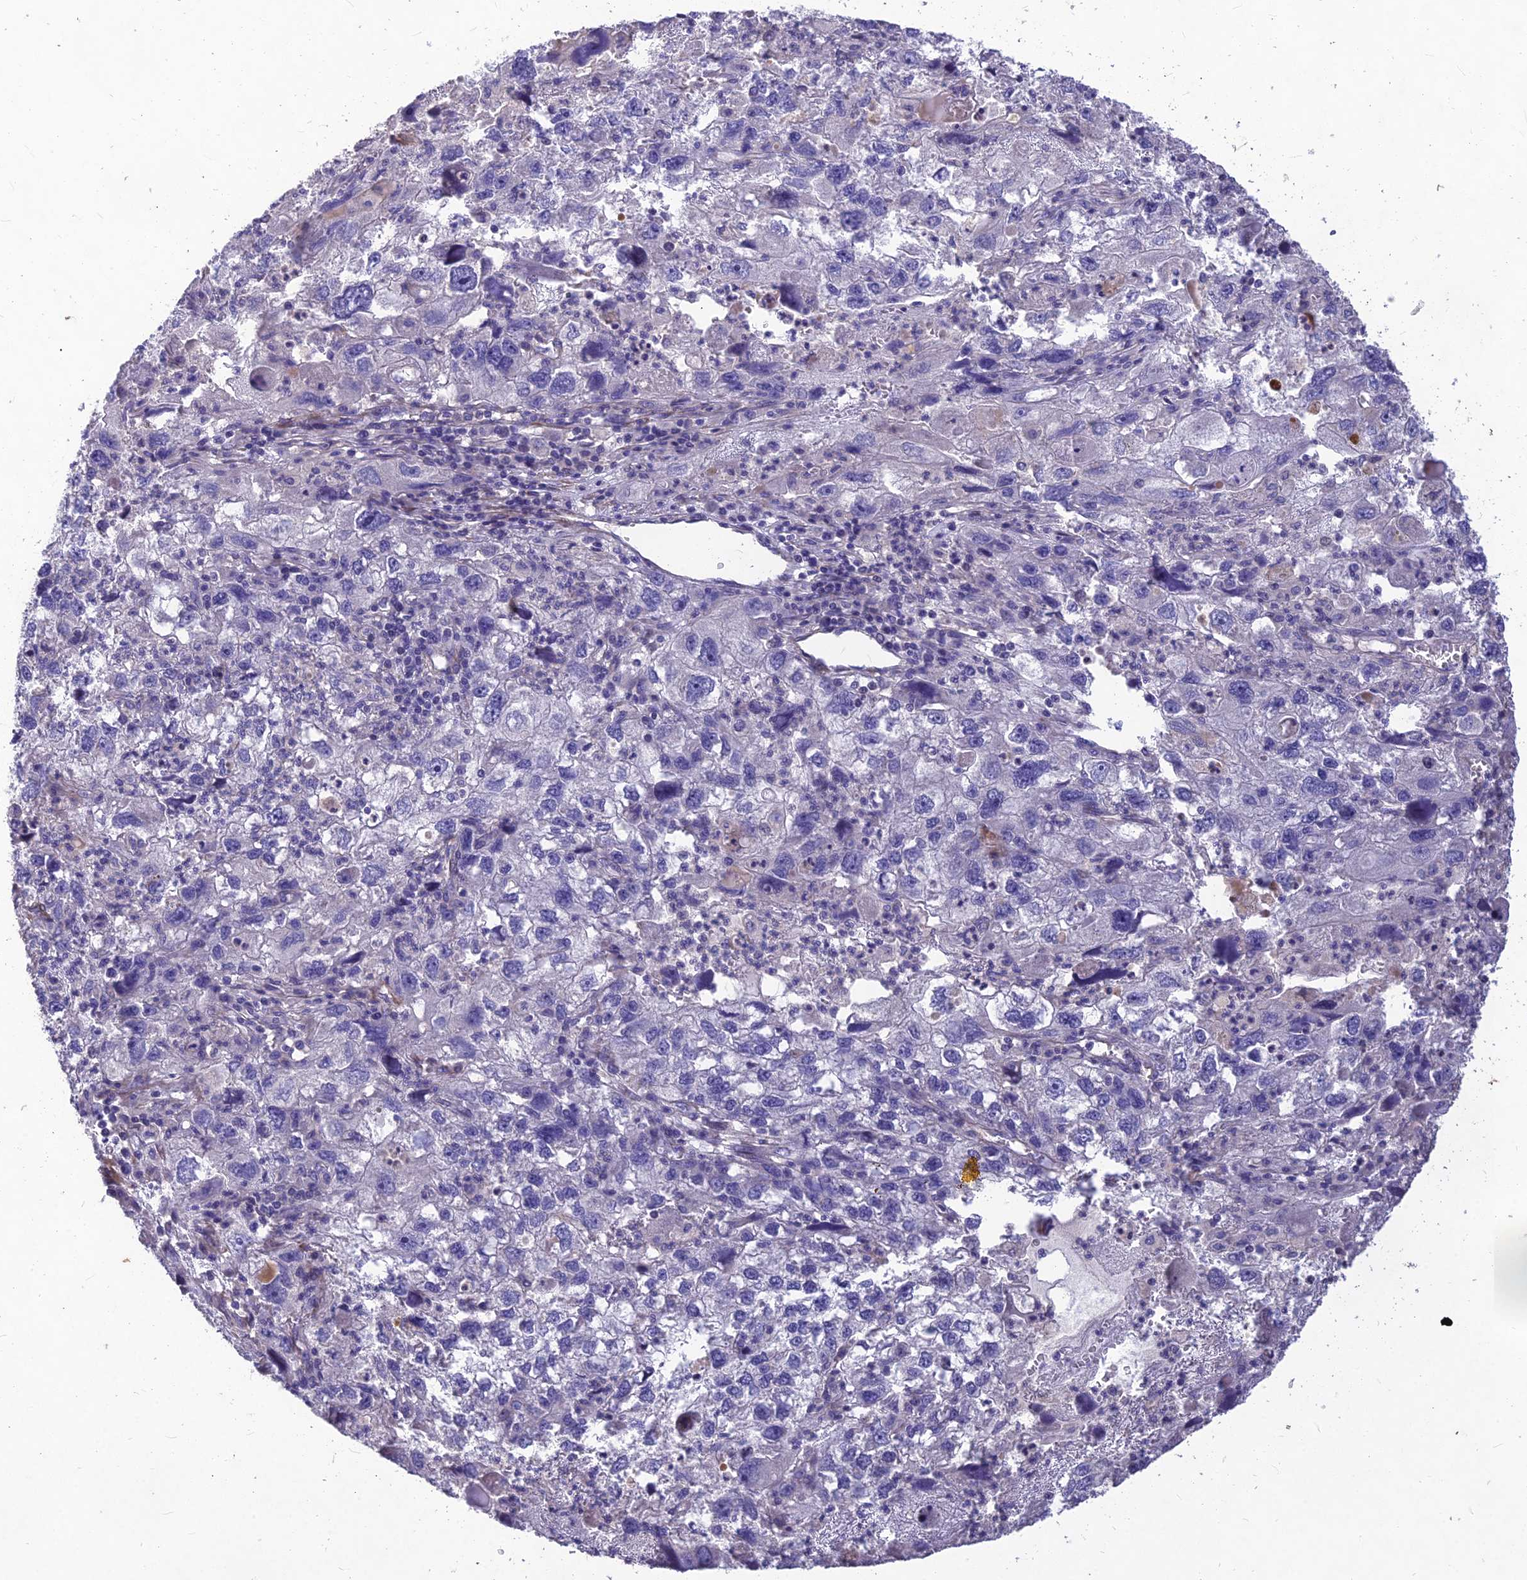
{"staining": {"intensity": "negative", "quantity": "none", "location": "none"}, "tissue": "endometrial cancer", "cell_type": "Tumor cells", "image_type": "cancer", "snomed": [{"axis": "morphology", "description": "Adenocarcinoma, NOS"}, {"axis": "topography", "description": "Endometrium"}], "caption": "This is an immunohistochemistry photomicrograph of endometrial cancer (adenocarcinoma). There is no positivity in tumor cells.", "gene": "CLUH", "patient": {"sex": "female", "age": 49}}